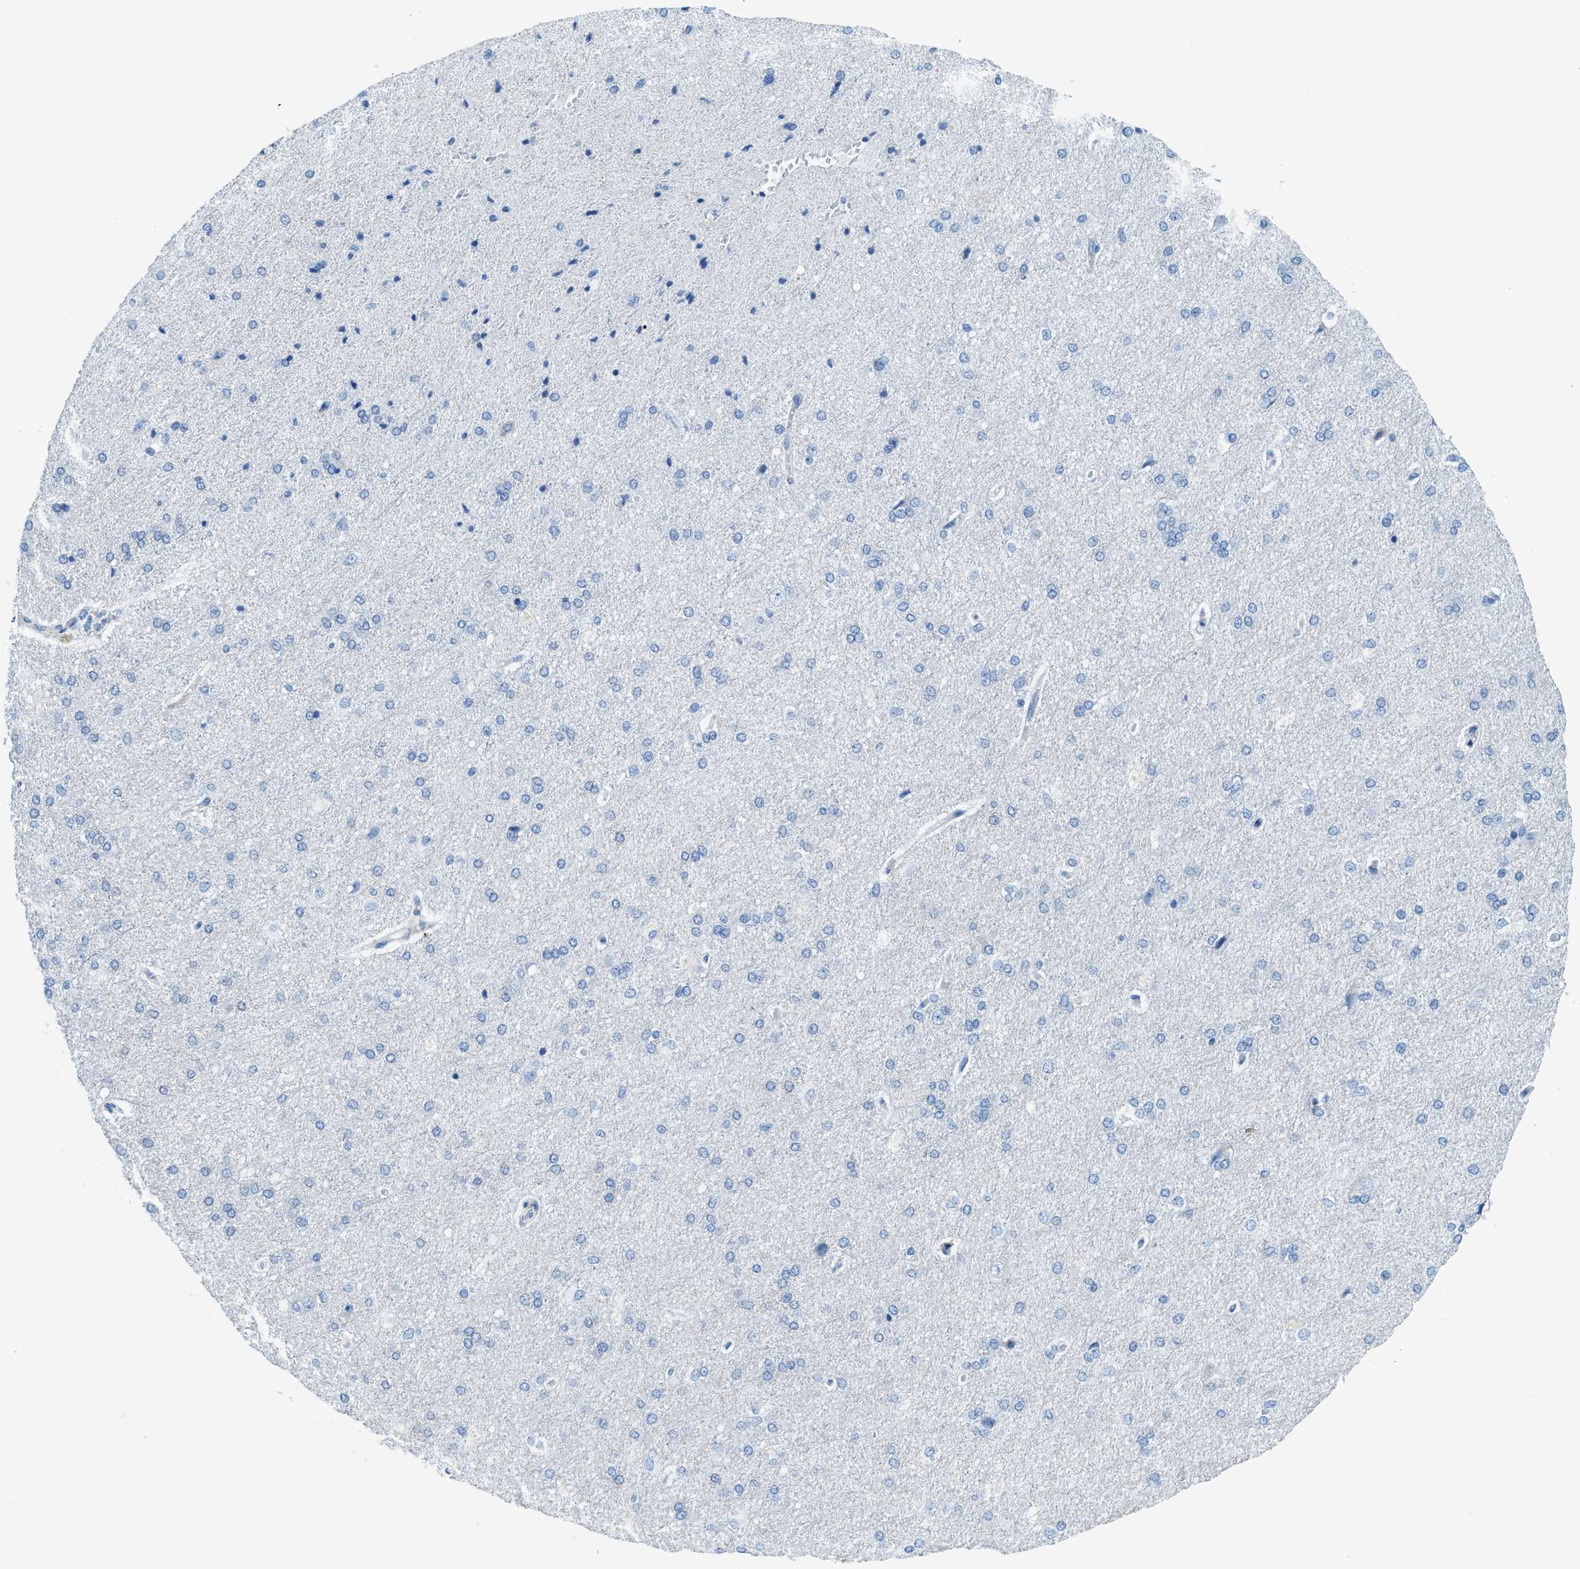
{"staining": {"intensity": "negative", "quantity": "none", "location": "none"}, "tissue": "cerebral cortex", "cell_type": "Endothelial cells", "image_type": "normal", "snomed": [{"axis": "morphology", "description": "Normal tissue, NOS"}, {"axis": "topography", "description": "Cerebral cortex"}], "caption": "Immunohistochemistry photomicrograph of normal cerebral cortex: human cerebral cortex stained with DAB demonstrates no significant protein positivity in endothelial cells.", "gene": "TPSAB1", "patient": {"sex": "male", "age": 62}}